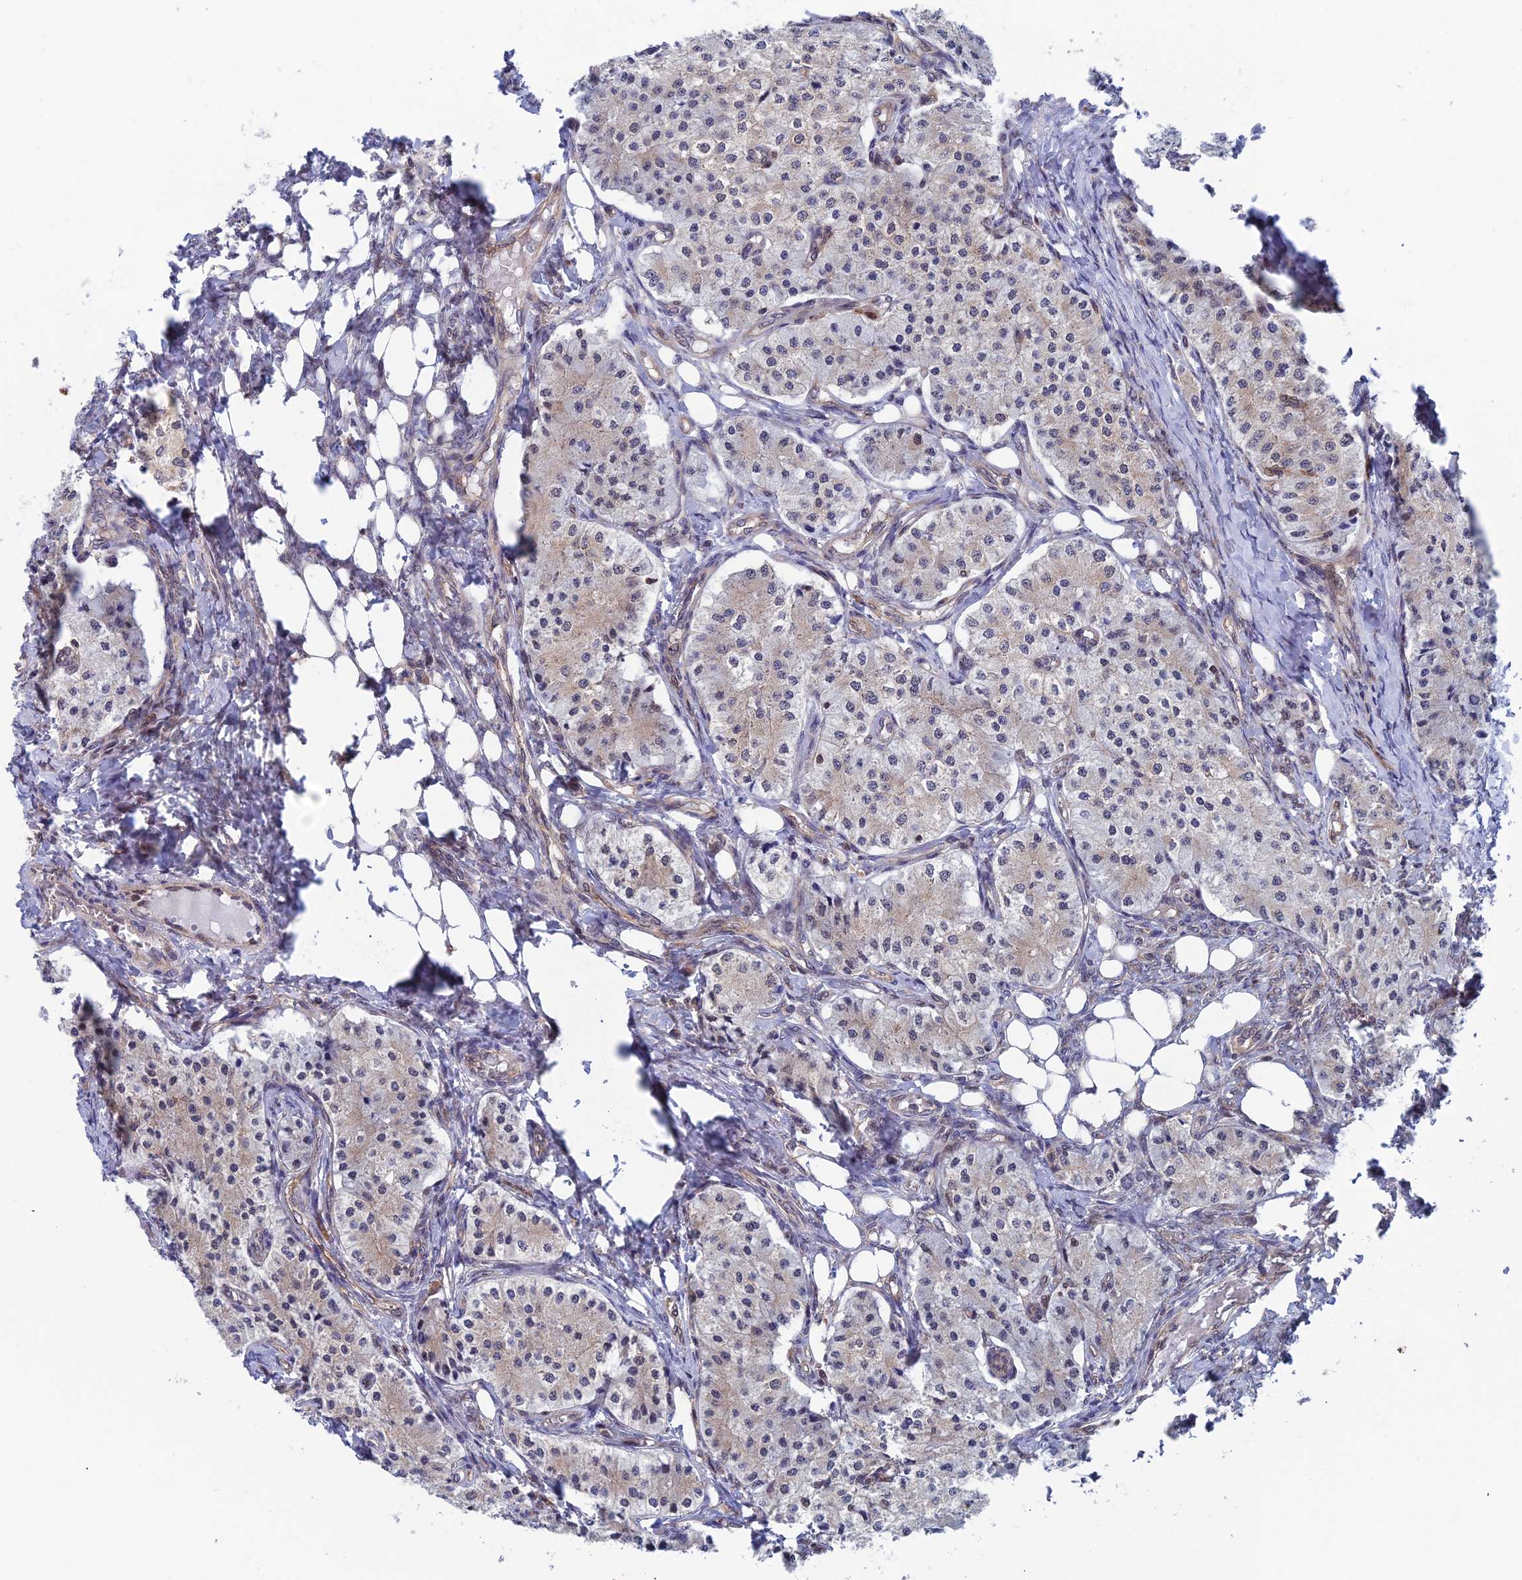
{"staining": {"intensity": "weak", "quantity": "25%-75%", "location": "cytoplasmic/membranous"}, "tissue": "carcinoid", "cell_type": "Tumor cells", "image_type": "cancer", "snomed": [{"axis": "morphology", "description": "Carcinoid, malignant, NOS"}, {"axis": "topography", "description": "Colon"}], "caption": "A histopathology image of carcinoid stained for a protein demonstrates weak cytoplasmic/membranous brown staining in tumor cells.", "gene": "IGBP1", "patient": {"sex": "female", "age": 52}}